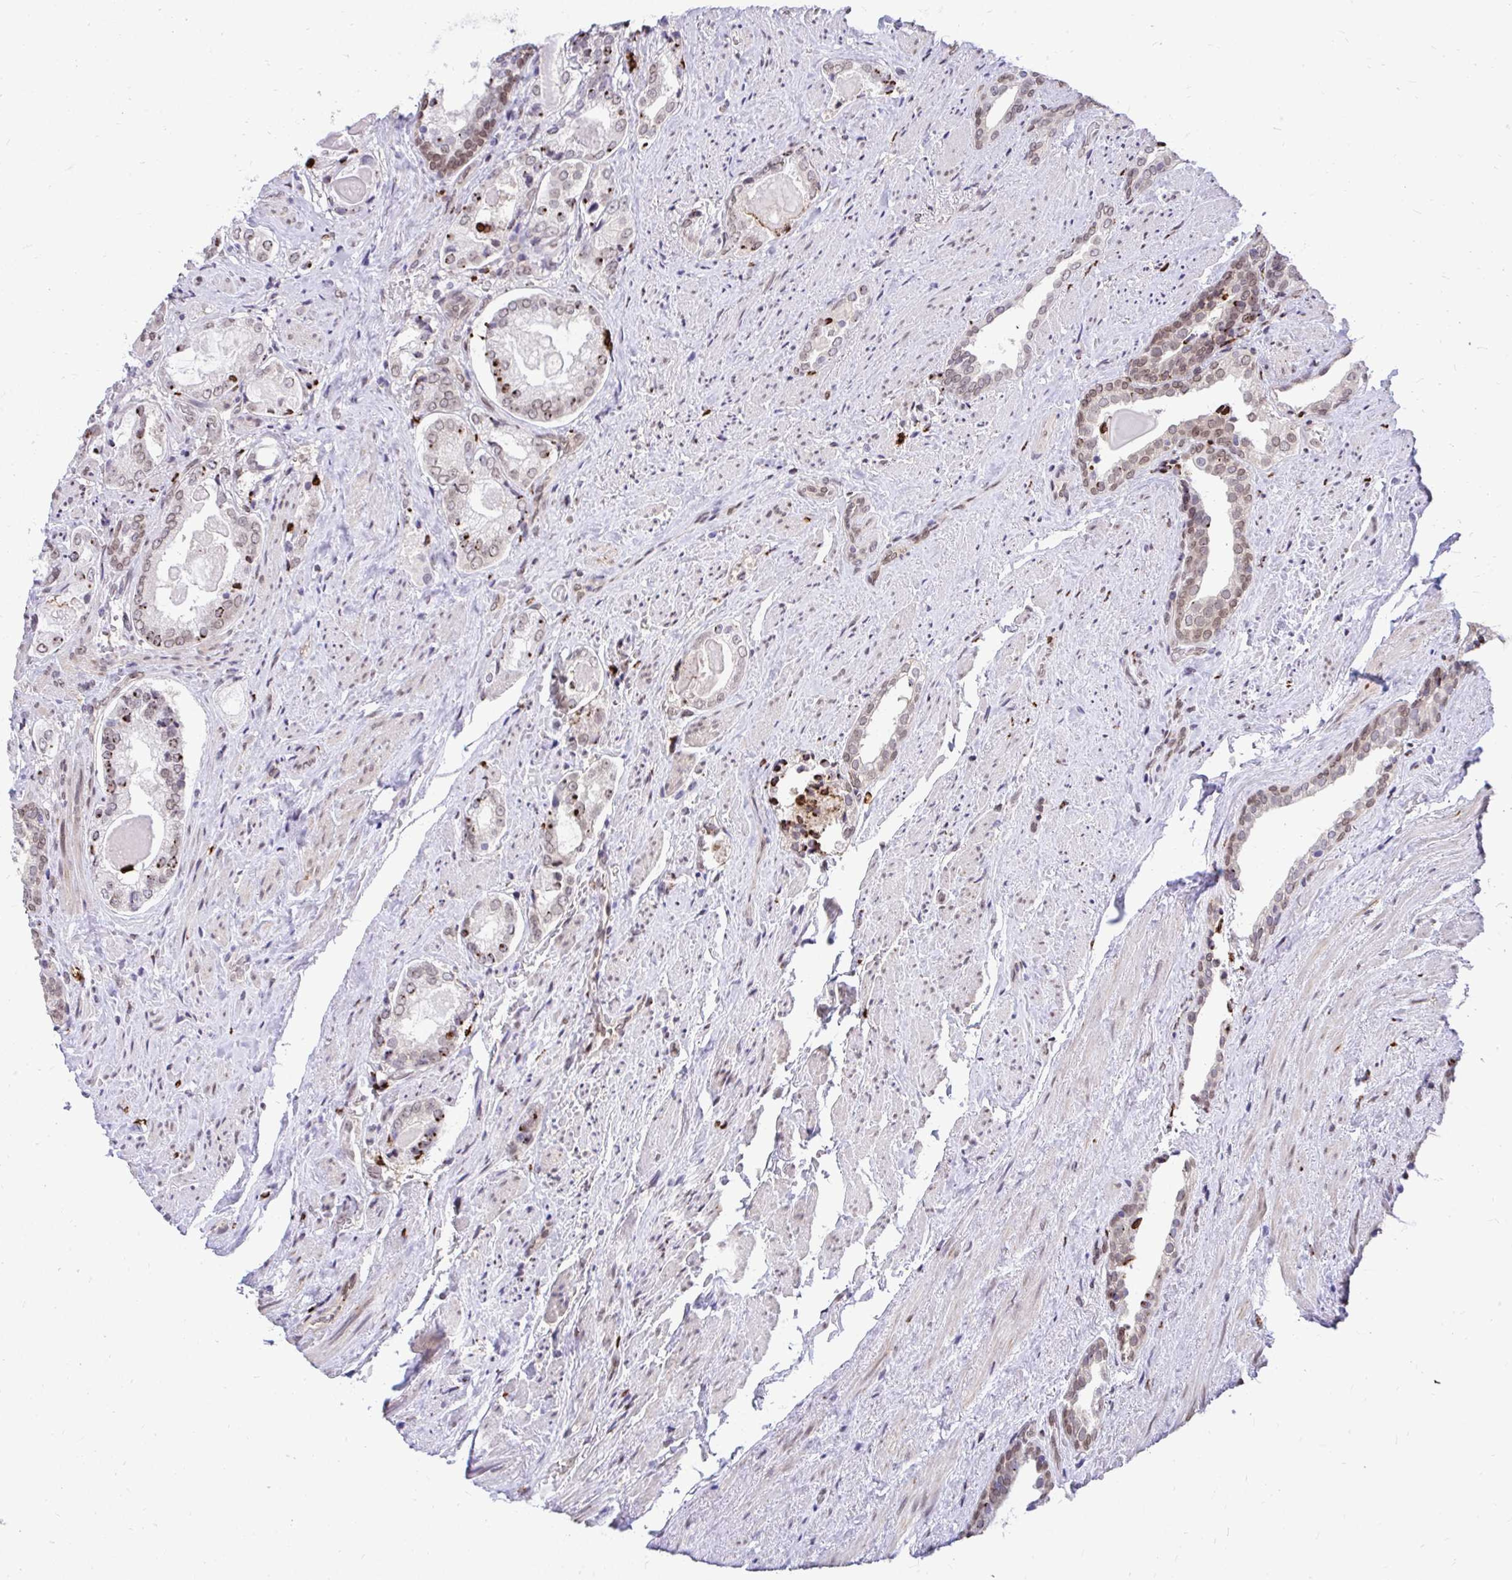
{"staining": {"intensity": "weak", "quantity": "25%-75%", "location": "cytoplasmic/membranous,nuclear"}, "tissue": "prostate cancer", "cell_type": "Tumor cells", "image_type": "cancer", "snomed": [{"axis": "morphology", "description": "Adenocarcinoma, High grade"}, {"axis": "topography", "description": "Prostate"}], "caption": "The image shows staining of prostate cancer, revealing weak cytoplasmic/membranous and nuclear protein staining (brown color) within tumor cells. (DAB (3,3'-diaminobenzidine) IHC, brown staining for protein, blue staining for nuclei).", "gene": "BANF1", "patient": {"sex": "male", "age": 65}}